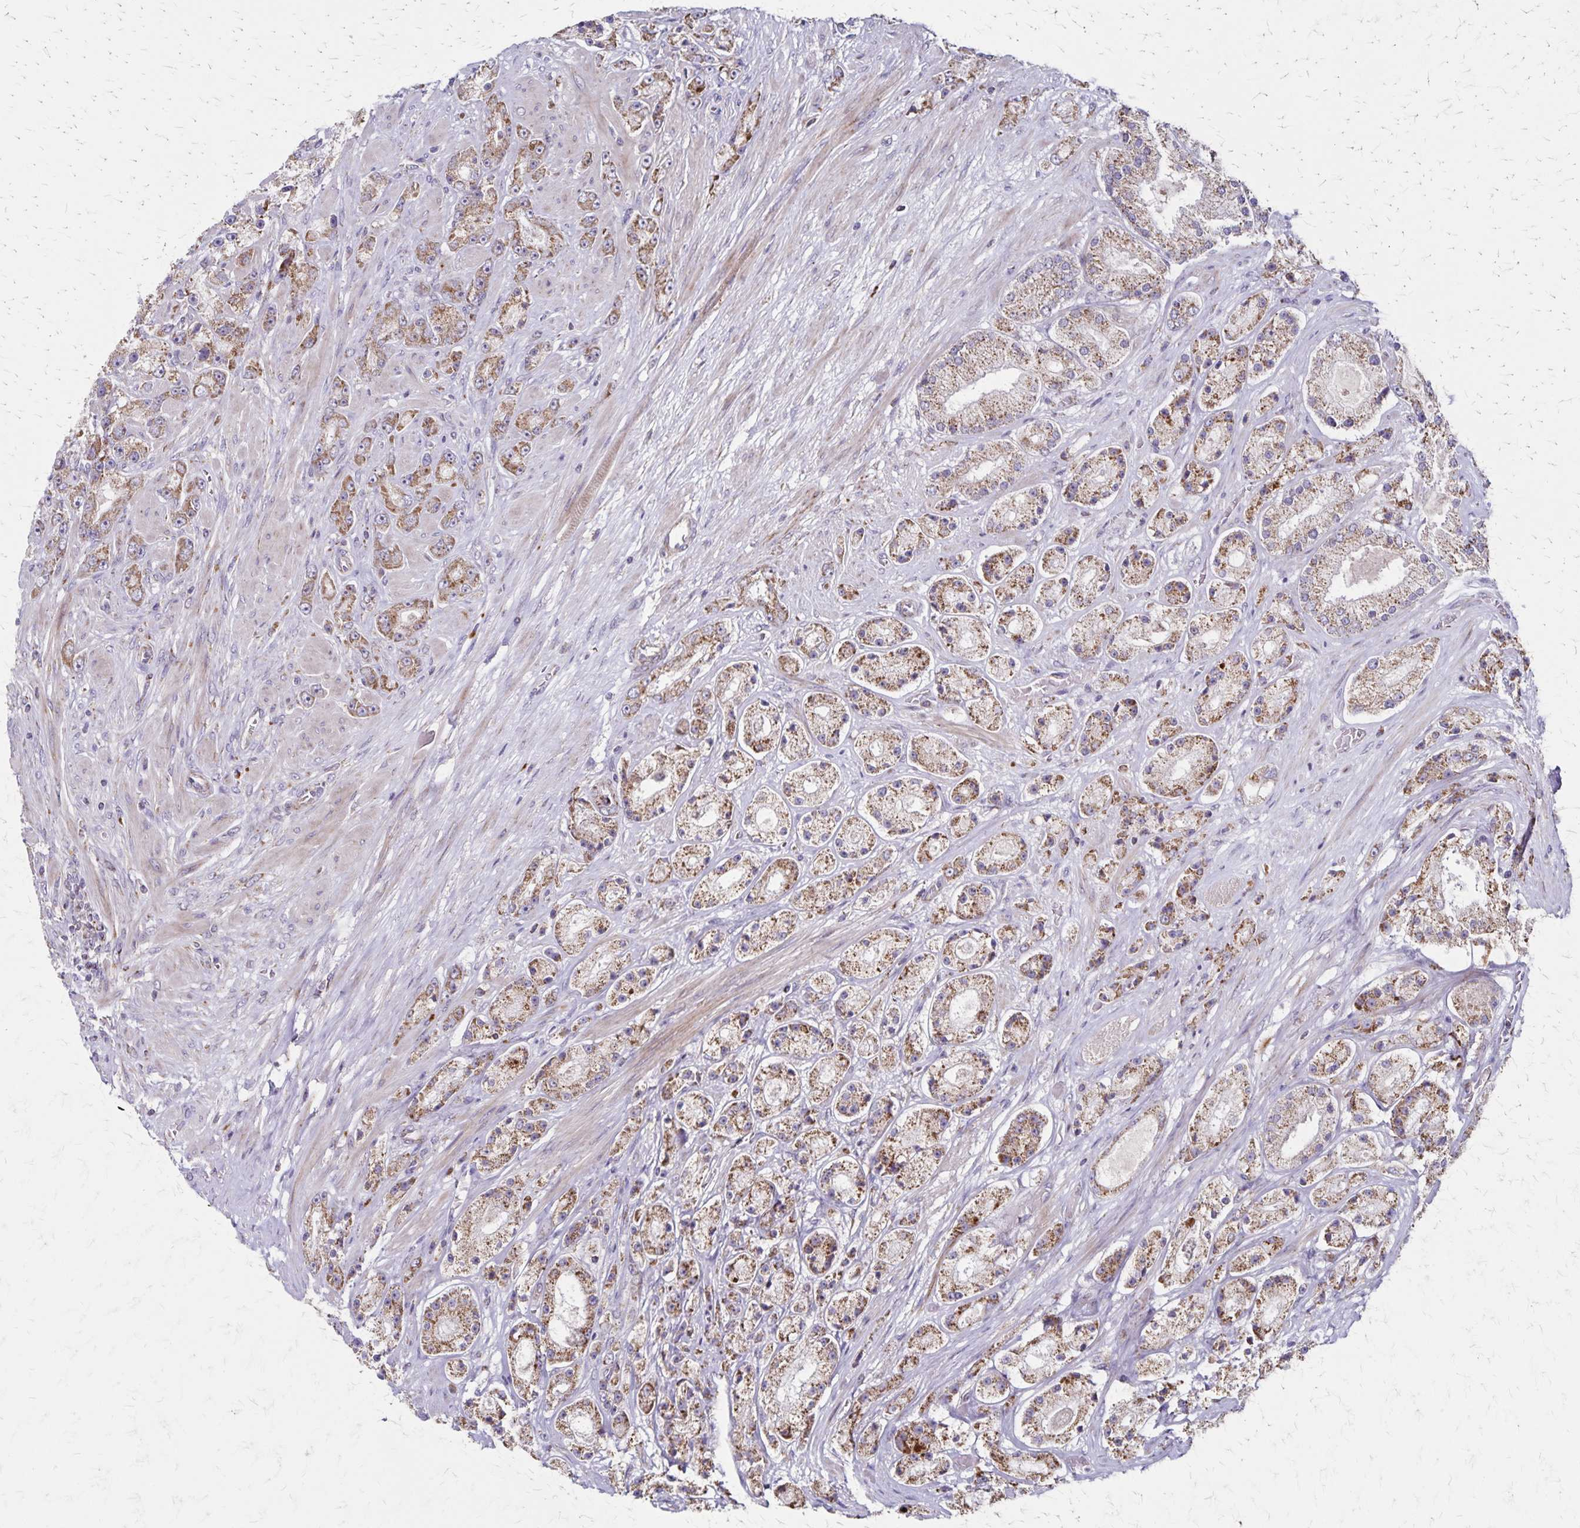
{"staining": {"intensity": "moderate", "quantity": "25%-75%", "location": "cytoplasmic/membranous"}, "tissue": "prostate cancer", "cell_type": "Tumor cells", "image_type": "cancer", "snomed": [{"axis": "morphology", "description": "Adenocarcinoma, High grade"}, {"axis": "topography", "description": "Prostate"}], "caption": "Protein expression analysis of human prostate adenocarcinoma (high-grade) reveals moderate cytoplasmic/membranous staining in approximately 25%-75% of tumor cells.", "gene": "NFS1", "patient": {"sex": "male", "age": 67}}